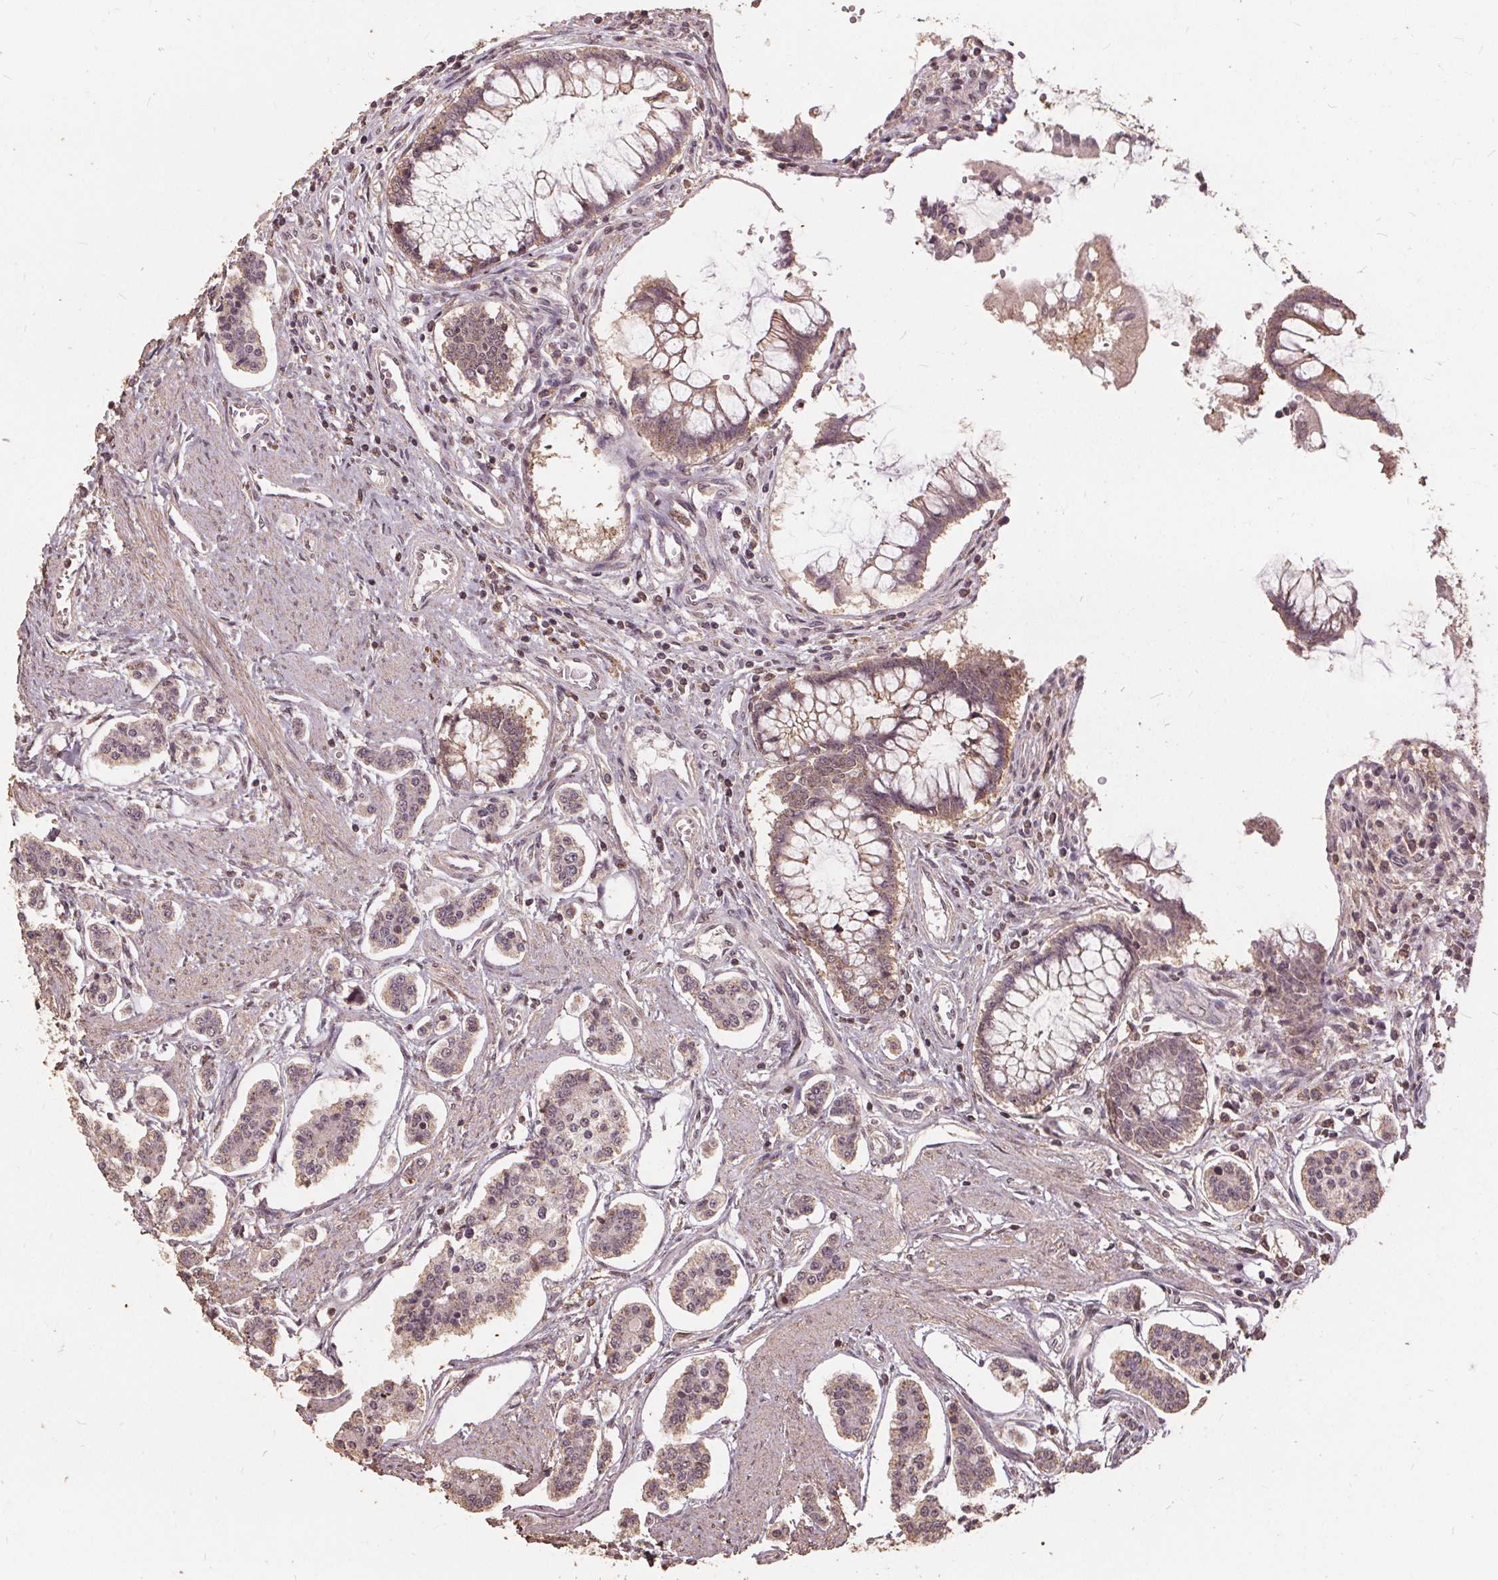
{"staining": {"intensity": "weak", "quantity": "<25%", "location": "cytoplasmic/membranous"}, "tissue": "carcinoid", "cell_type": "Tumor cells", "image_type": "cancer", "snomed": [{"axis": "morphology", "description": "Carcinoid, malignant, NOS"}, {"axis": "topography", "description": "Small intestine"}], "caption": "This micrograph is of carcinoid stained with immunohistochemistry (IHC) to label a protein in brown with the nuclei are counter-stained blue. There is no positivity in tumor cells.", "gene": "DSG3", "patient": {"sex": "female", "age": 65}}